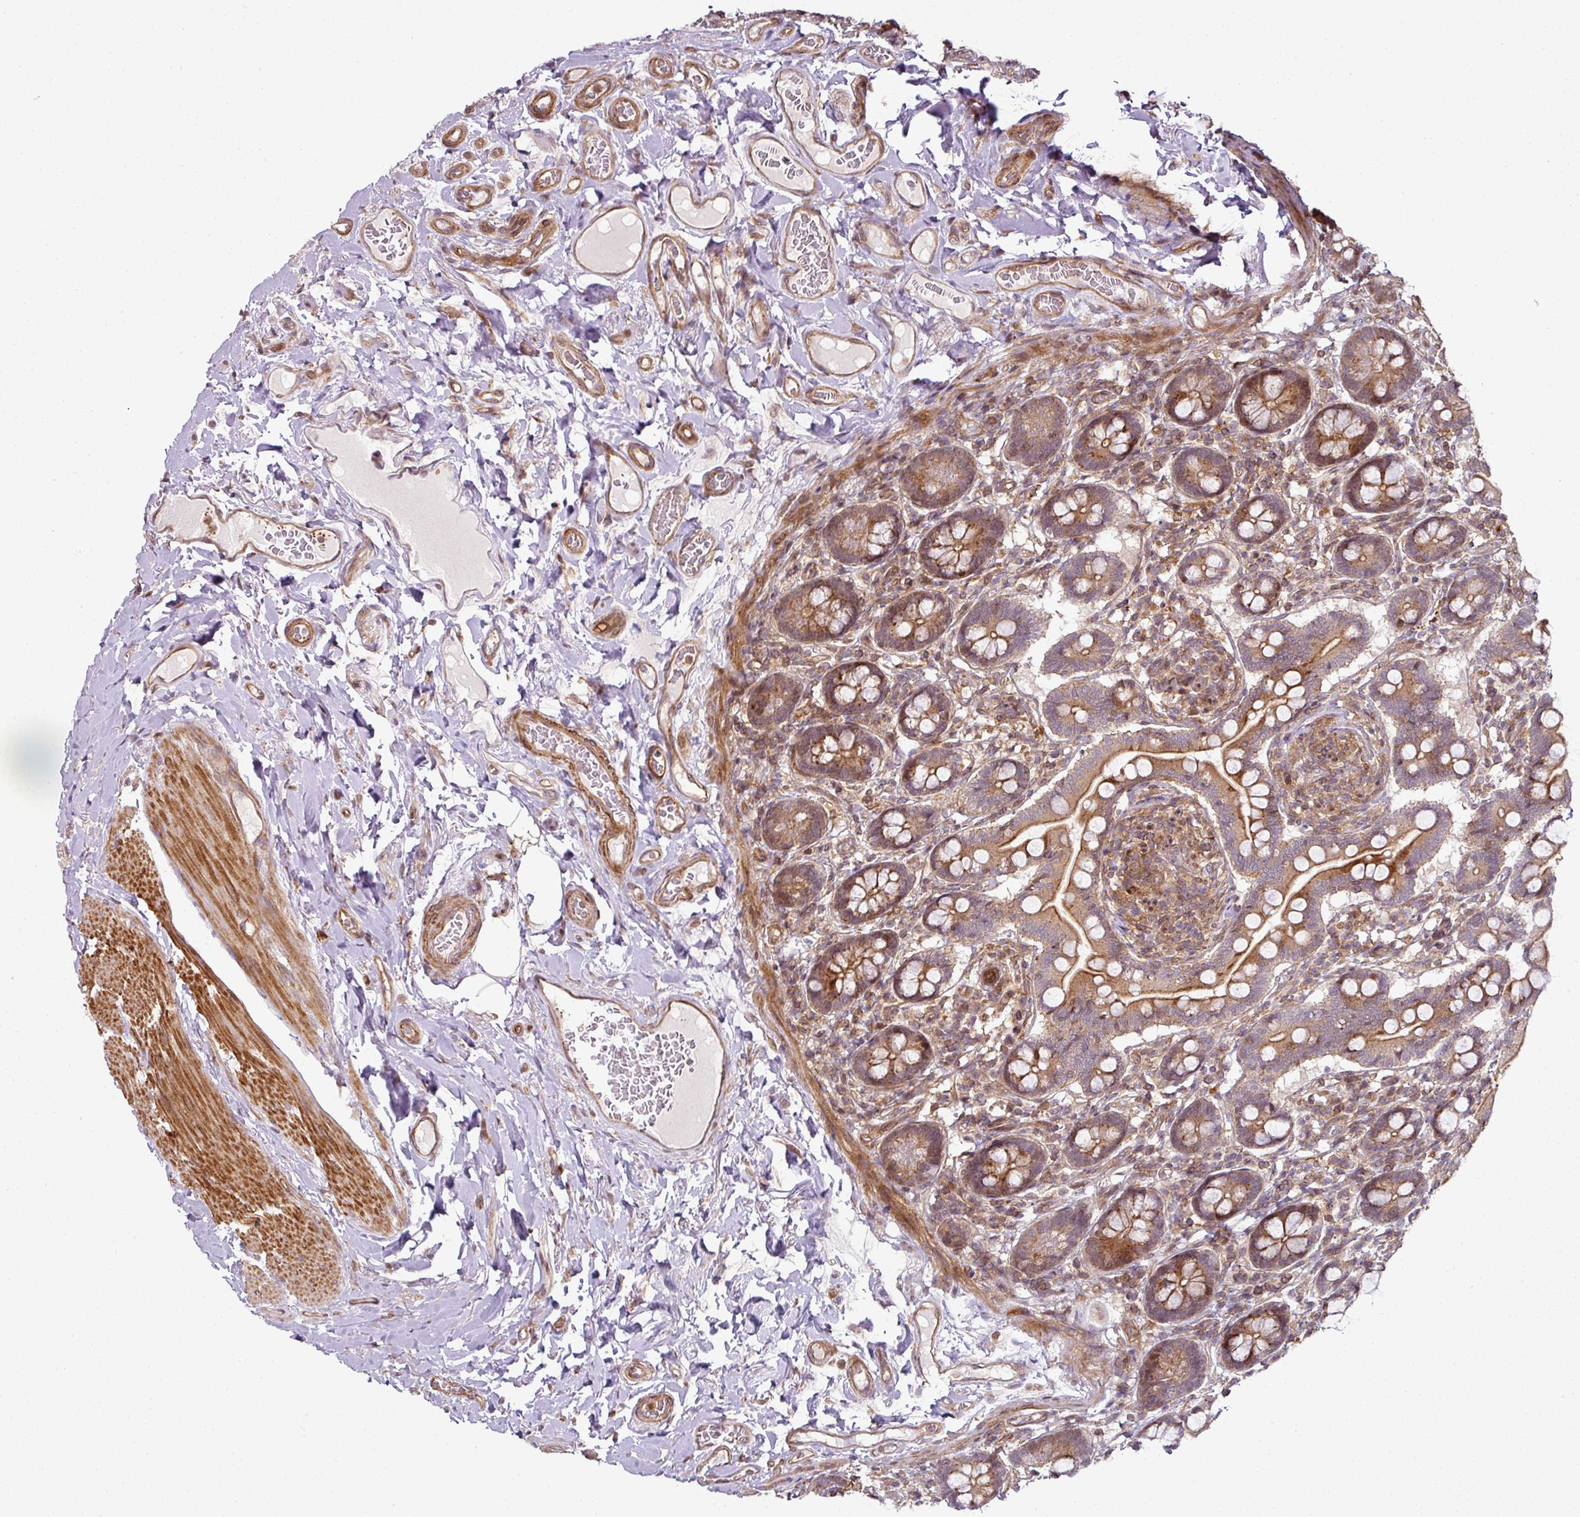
{"staining": {"intensity": "strong", "quantity": "25%-75%", "location": "cytoplasmic/membranous"}, "tissue": "small intestine", "cell_type": "Glandular cells", "image_type": "normal", "snomed": [{"axis": "morphology", "description": "Normal tissue, NOS"}, {"axis": "topography", "description": "Small intestine"}], "caption": "This photomicrograph demonstrates IHC staining of normal small intestine, with high strong cytoplasmic/membranous positivity in about 25%-75% of glandular cells.", "gene": "ATAT1", "patient": {"sex": "female", "age": 64}}